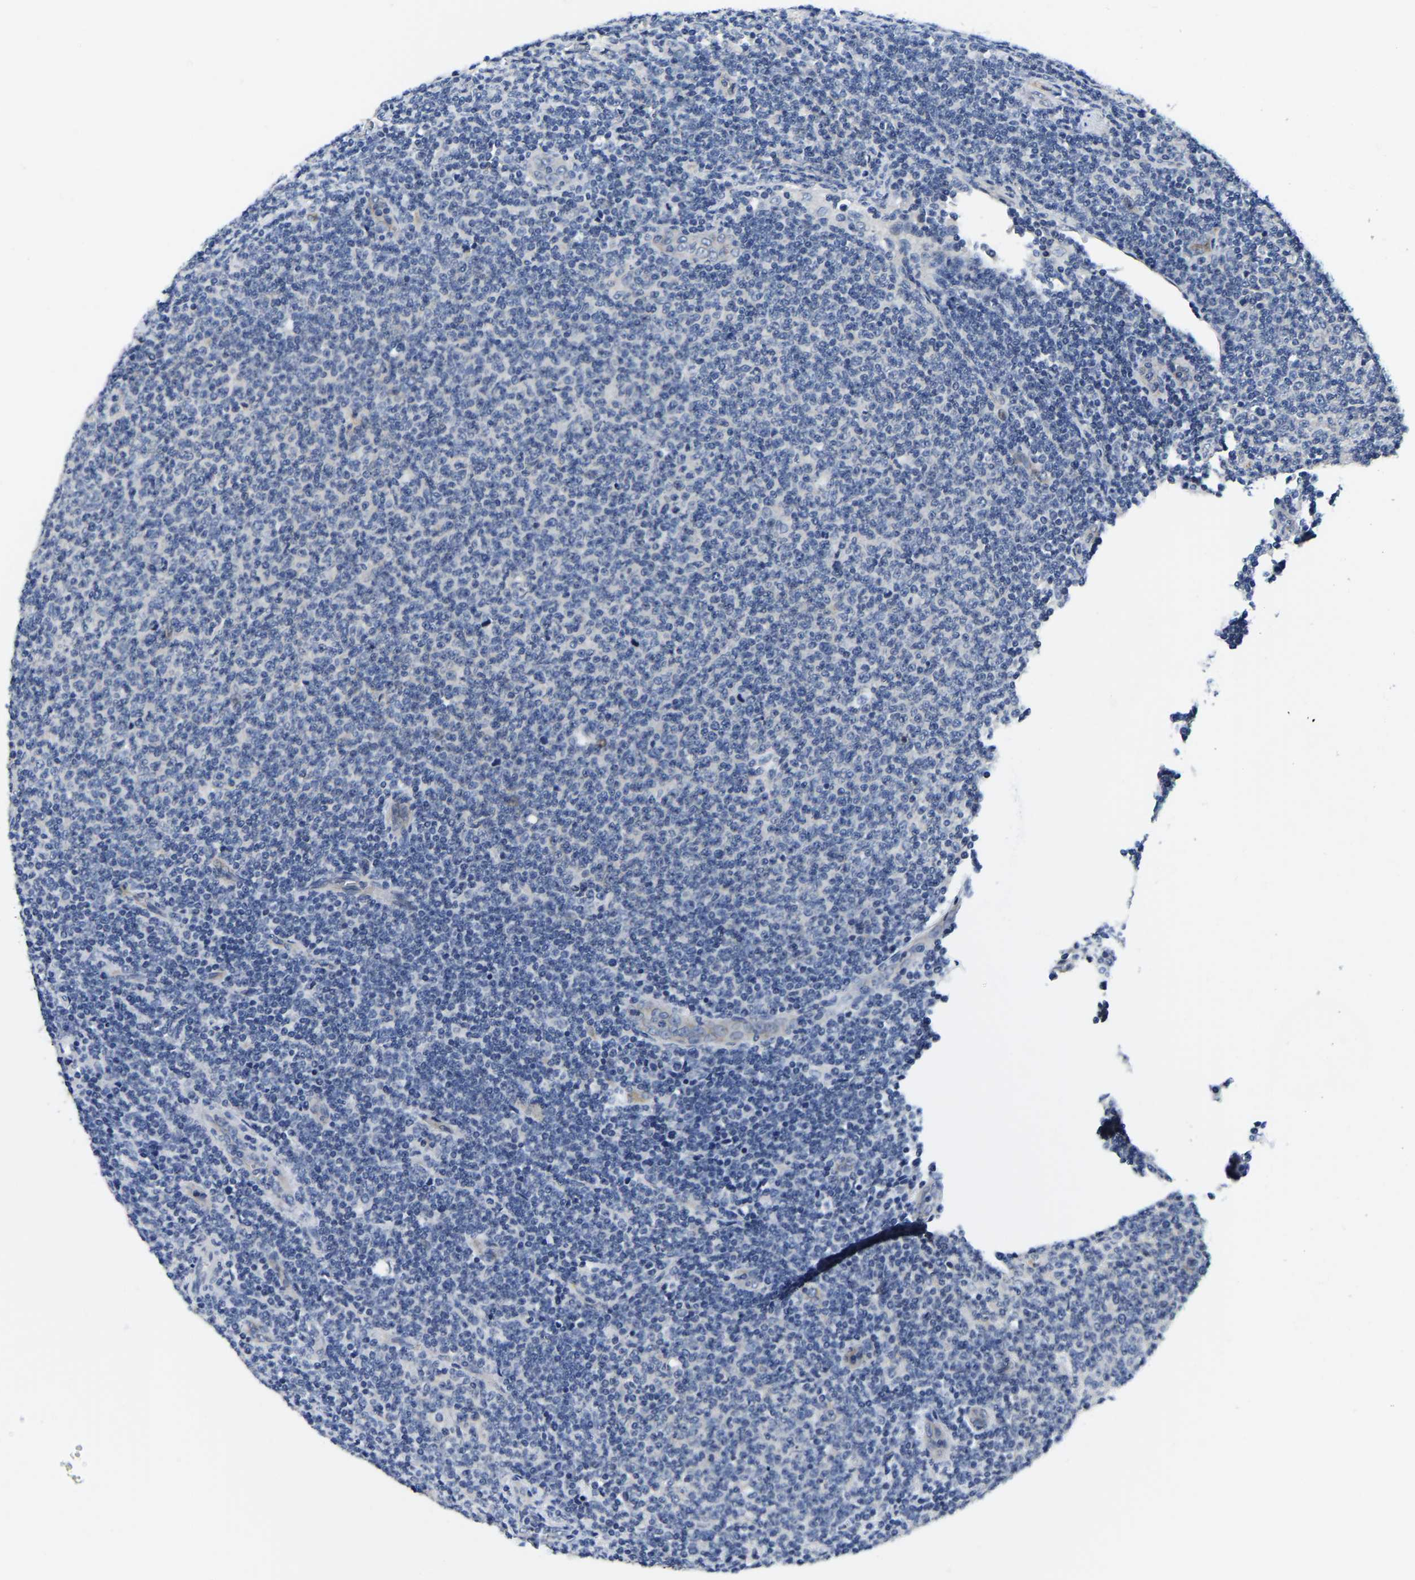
{"staining": {"intensity": "negative", "quantity": "none", "location": "none"}, "tissue": "lymphoma", "cell_type": "Tumor cells", "image_type": "cancer", "snomed": [{"axis": "morphology", "description": "Malignant lymphoma, non-Hodgkin's type, Low grade"}, {"axis": "topography", "description": "Lymph node"}], "caption": "This is a micrograph of immunohistochemistry (IHC) staining of lymphoma, which shows no staining in tumor cells.", "gene": "ITGA2", "patient": {"sex": "male", "age": 66}}